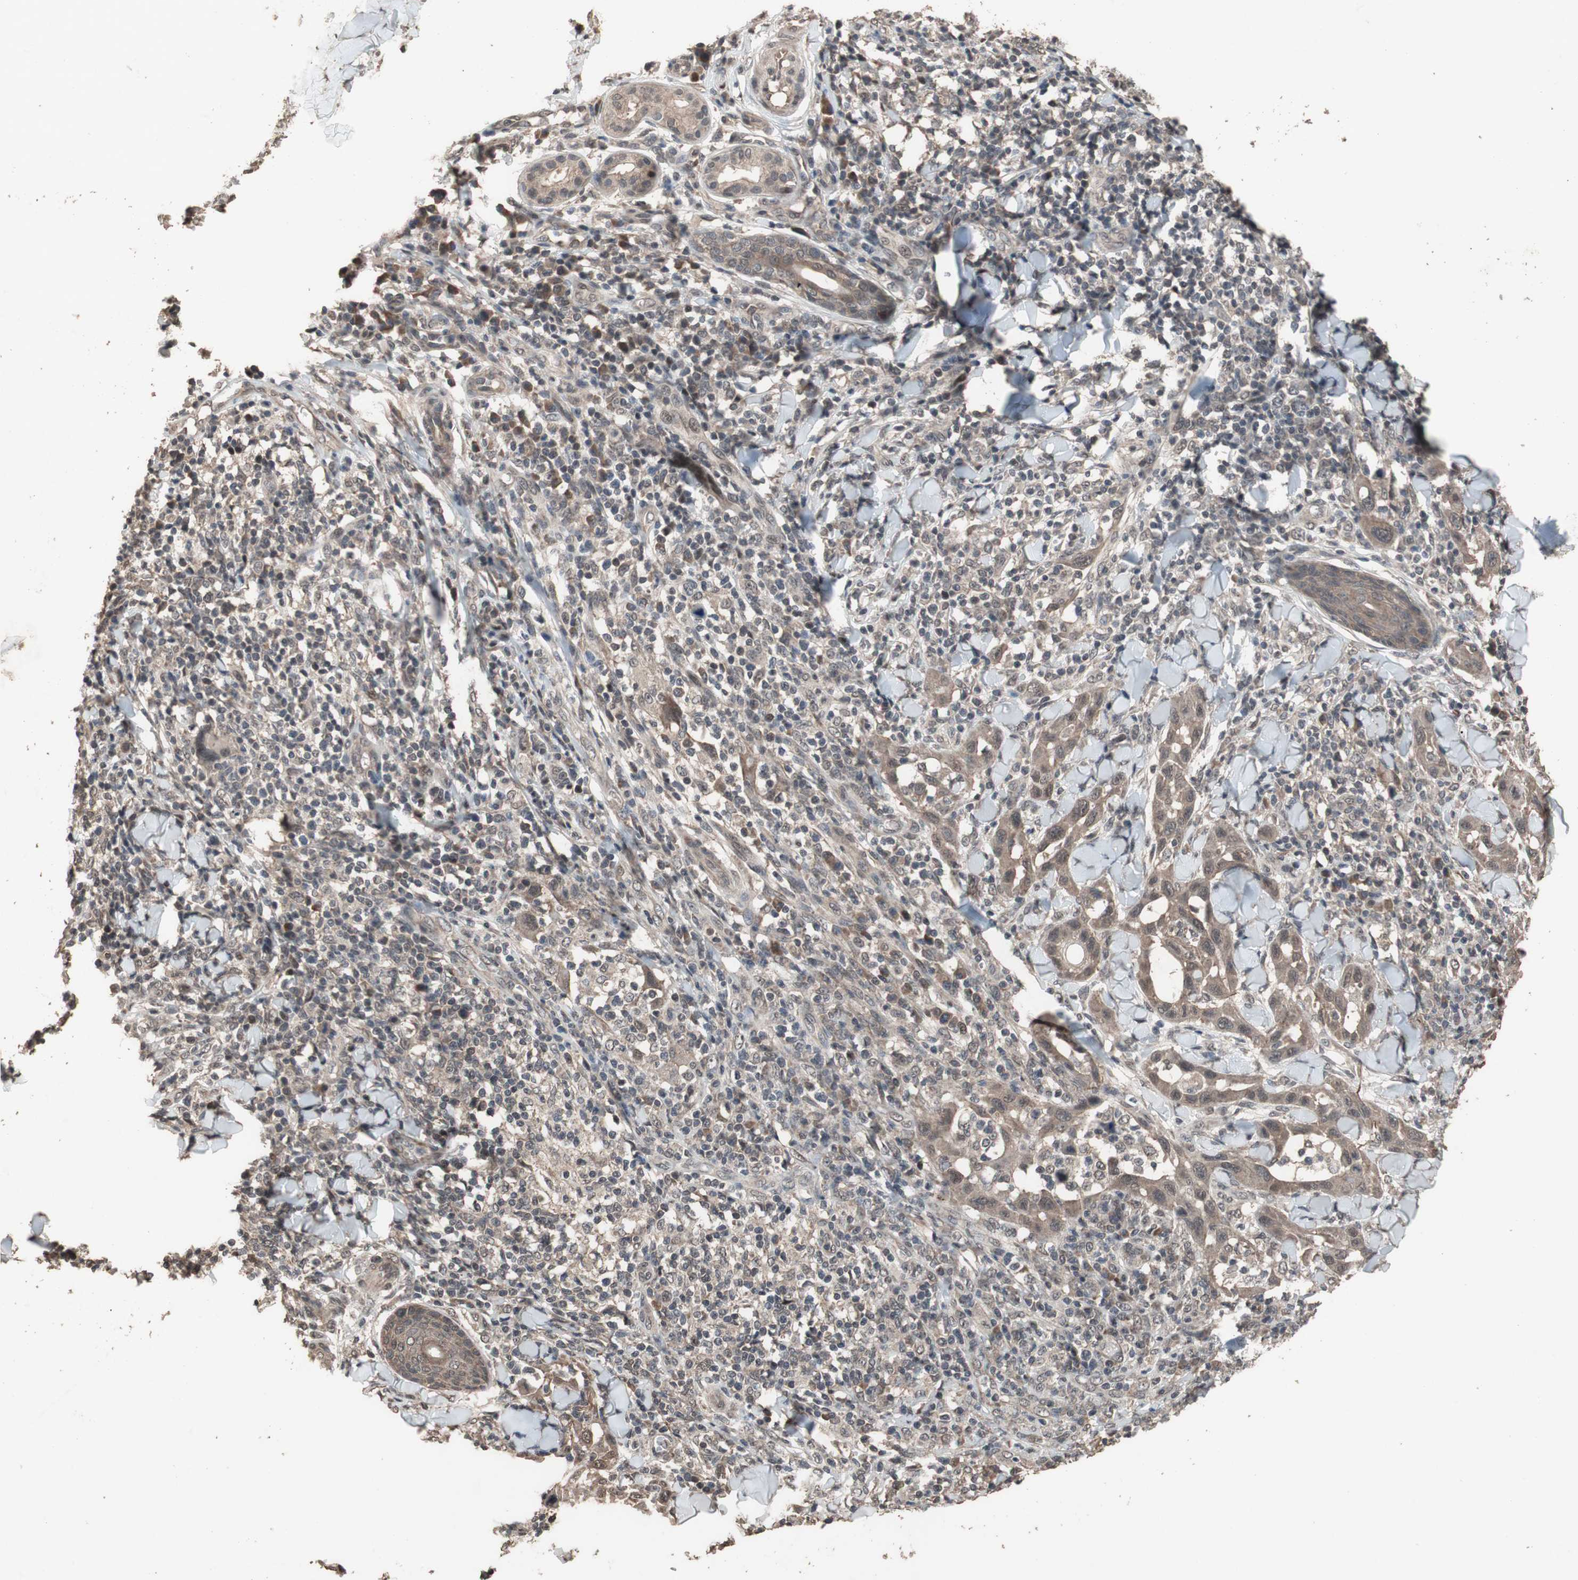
{"staining": {"intensity": "moderate", "quantity": ">75%", "location": "cytoplasmic/membranous"}, "tissue": "skin cancer", "cell_type": "Tumor cells", "image_type": "cancer", "snomed": [{"axis": "morphology", "description": "Squamous cell carcinoma, NOS"}, {"axis": "topography", "description": "Skin"}], "caption": "Immunohistochemistry (IHC) photomicrograph of neoplastic tissue: human skin squamous cell carcinoma stained using immunohistochemistry (IHC) exhibits medium levels of moderate protein expression localized specifically in the cytoplasmic/membranous of tumor cells, appearing as a cytoplasmic/membranous brown color.", "gene": "KANSL1", "patient": {"sex": "male", "age": 24}}